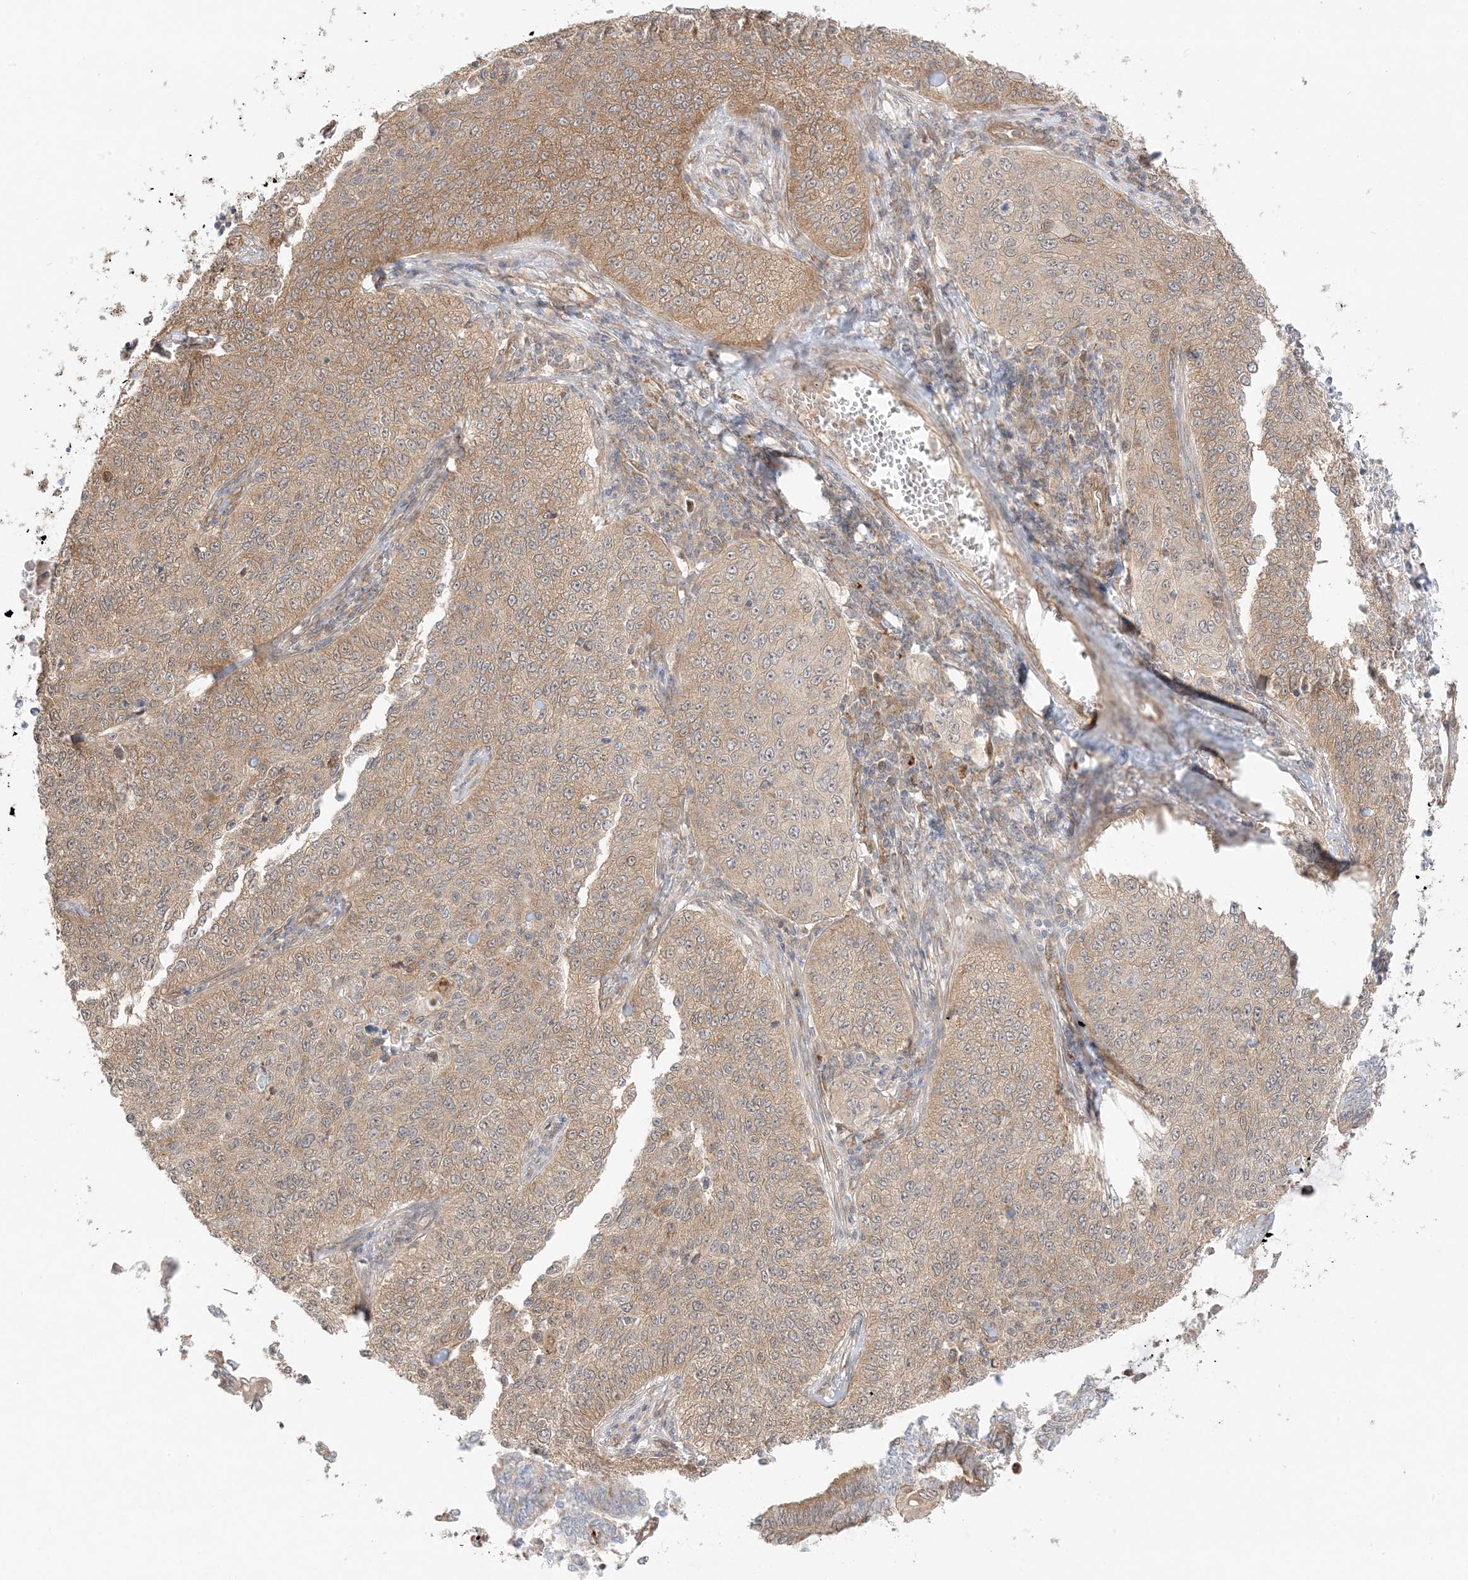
{"staining": {"intensity": "moderate", "quantity": ">75%", "location": "cytoplasmic/membranous"}, "tissue": "cervical cancer", "cell_type": "Tumor cells", "image_type": "cancer", "snomed": [{"axis": "morphology", "description": "Squamous cell carcinoma, NOS"}, {"axis": "topography", "description": "Cervix"}], "caption": "A high-resolution photomicrograph shows IHC staining of cervical squamous cell carcinoma, which shows moderate cytoplasmic/membranous positivity in about >75% of tumor cells.", "gene": "UBAP2L", "patient": {"sex": "female", "age": 35}}